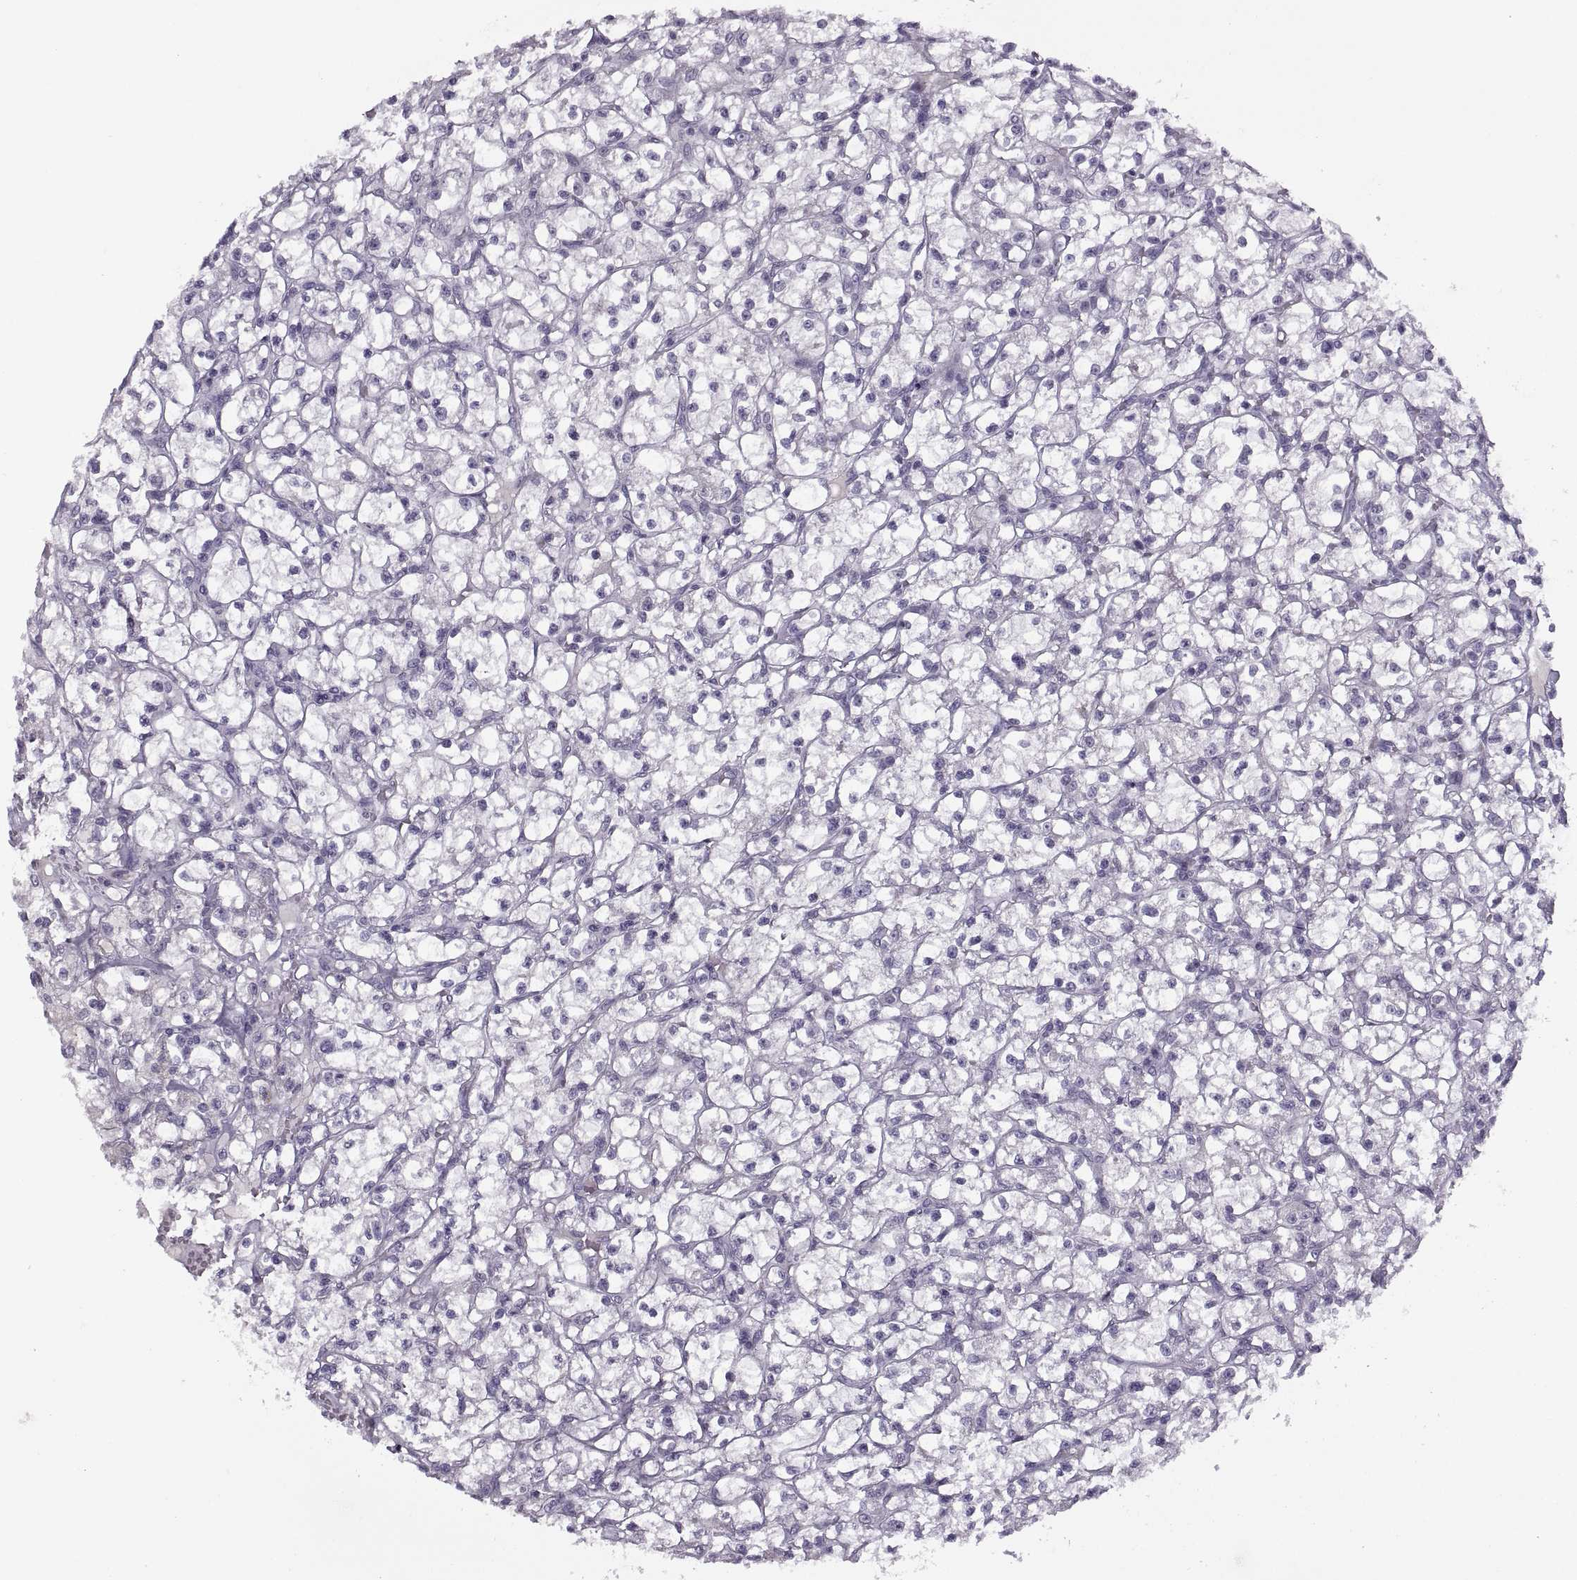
{"staining": {"intensity": "negative", "quantity": "none", "location": "none"}, "tissue": "renal cancer", "cell_type": "Tumor cells", "image_type": "cancer", "snomed": [{"axis": "morphology", "description": "Adenocarcinoma, NOS"}, {"axis": "topography", "description": "Kidney"}], "caption": "DAB immunohistochemical staining of renal cancer (adenocarcinoma) shows no significant staining in tumor cells. The staining is performed using DAB (3,3'-diaminobenzidine) brown chromogen with nuclei counter-stained in using hematoxylin.", "gene": "RSPH6A", "patient": {"sex": "female", "age": 59}}